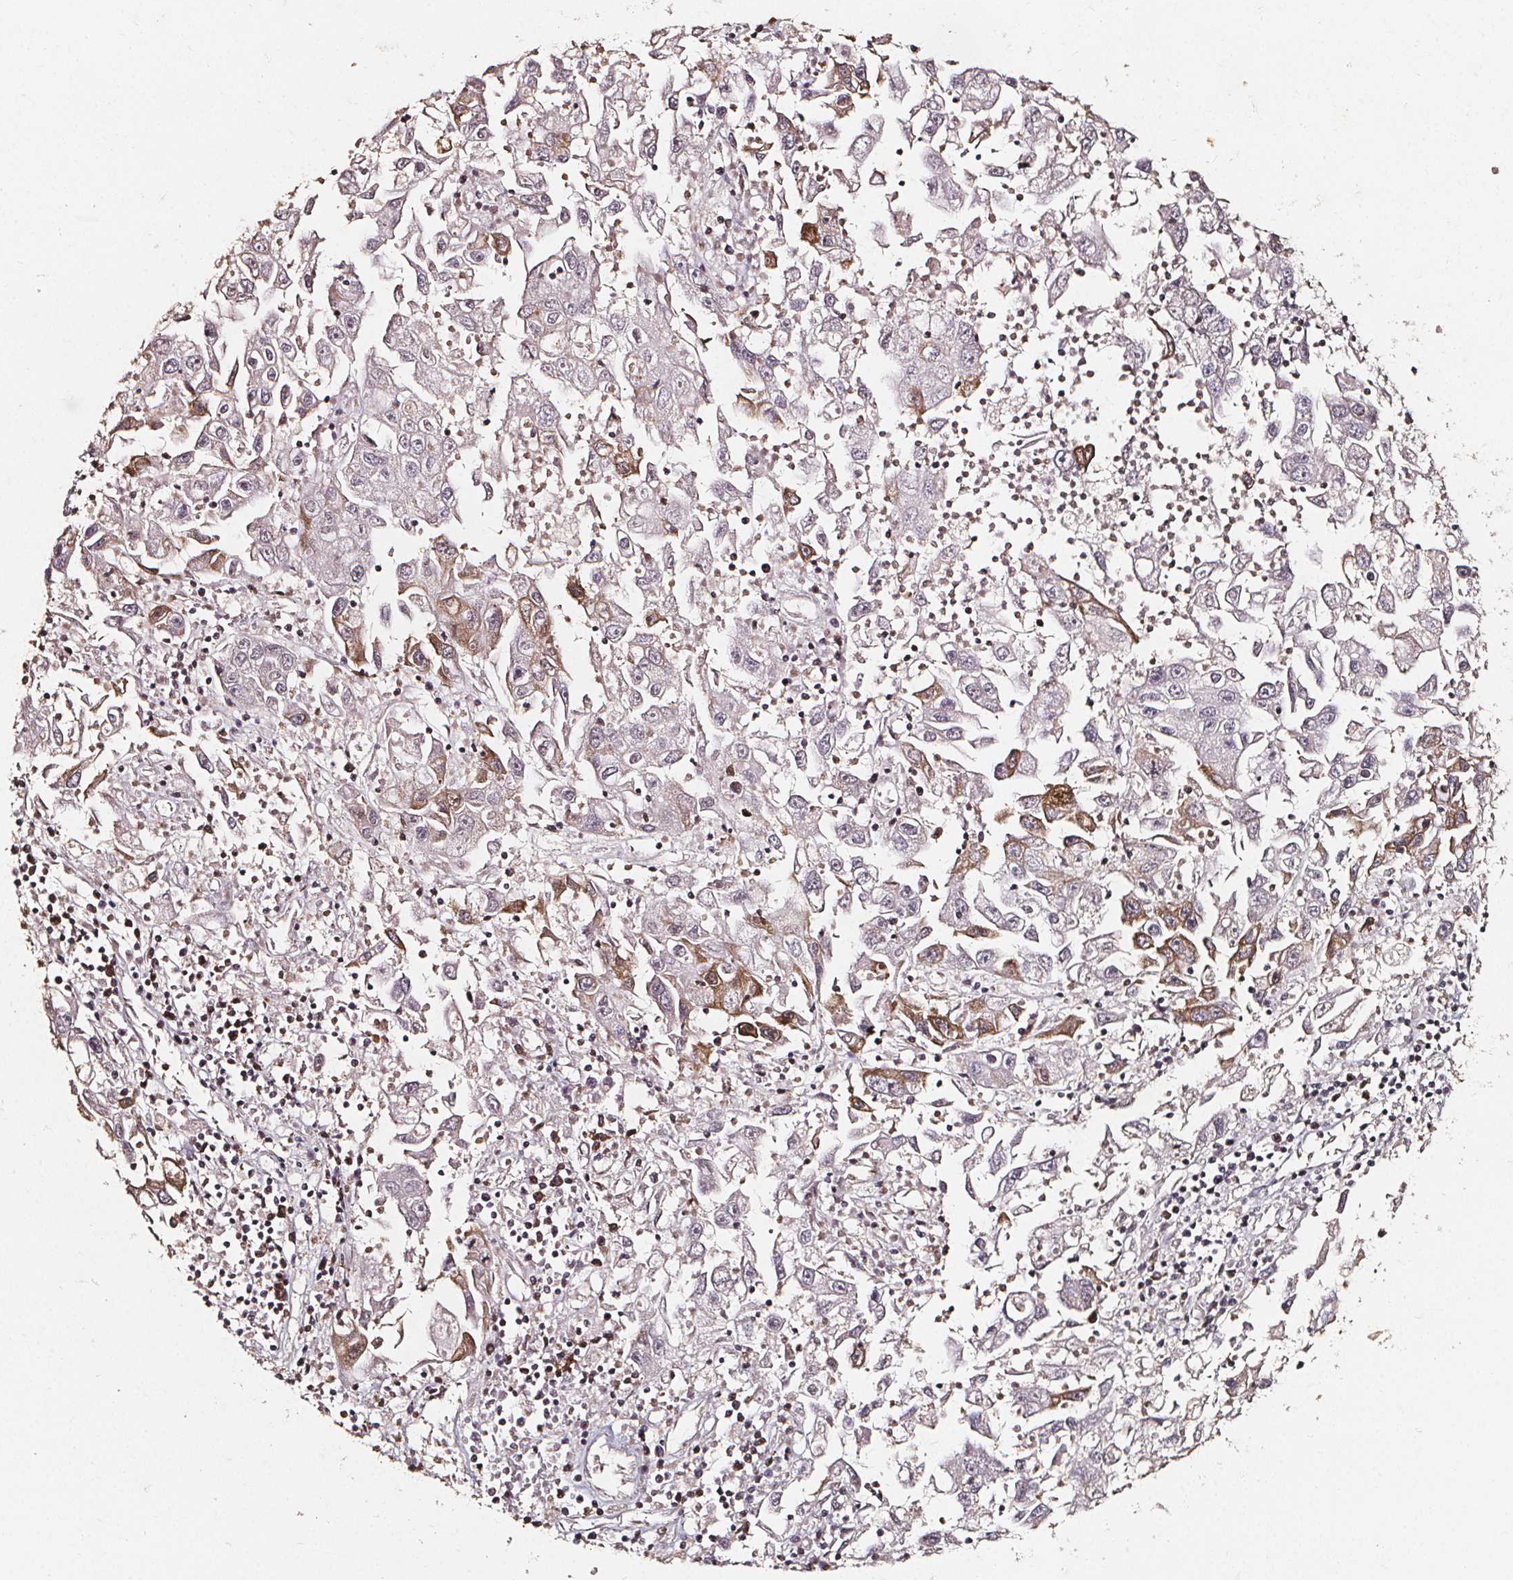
{"staining": {"intensity": "moderate", "quantity": "<25%", "location": "cytoplasmic/membranous,nuclear"}, "tissue": "endometrial cancer", "cell_type": "Tumor cells", "image_type": "cancer", "snomed": [{"axis": "morphology", "description": "Adenocarcinoma, NOS"}, {"axis": "topography", "description": "Uterus"}], "caption": "Moderate cytoplasmic/membranous and nuclear protein positivity is present in about <25% of tumor cells in adenocarcinoma (endometrial).", "gene": "SMN1", "patient": {"sex": "female", "age": 62}}